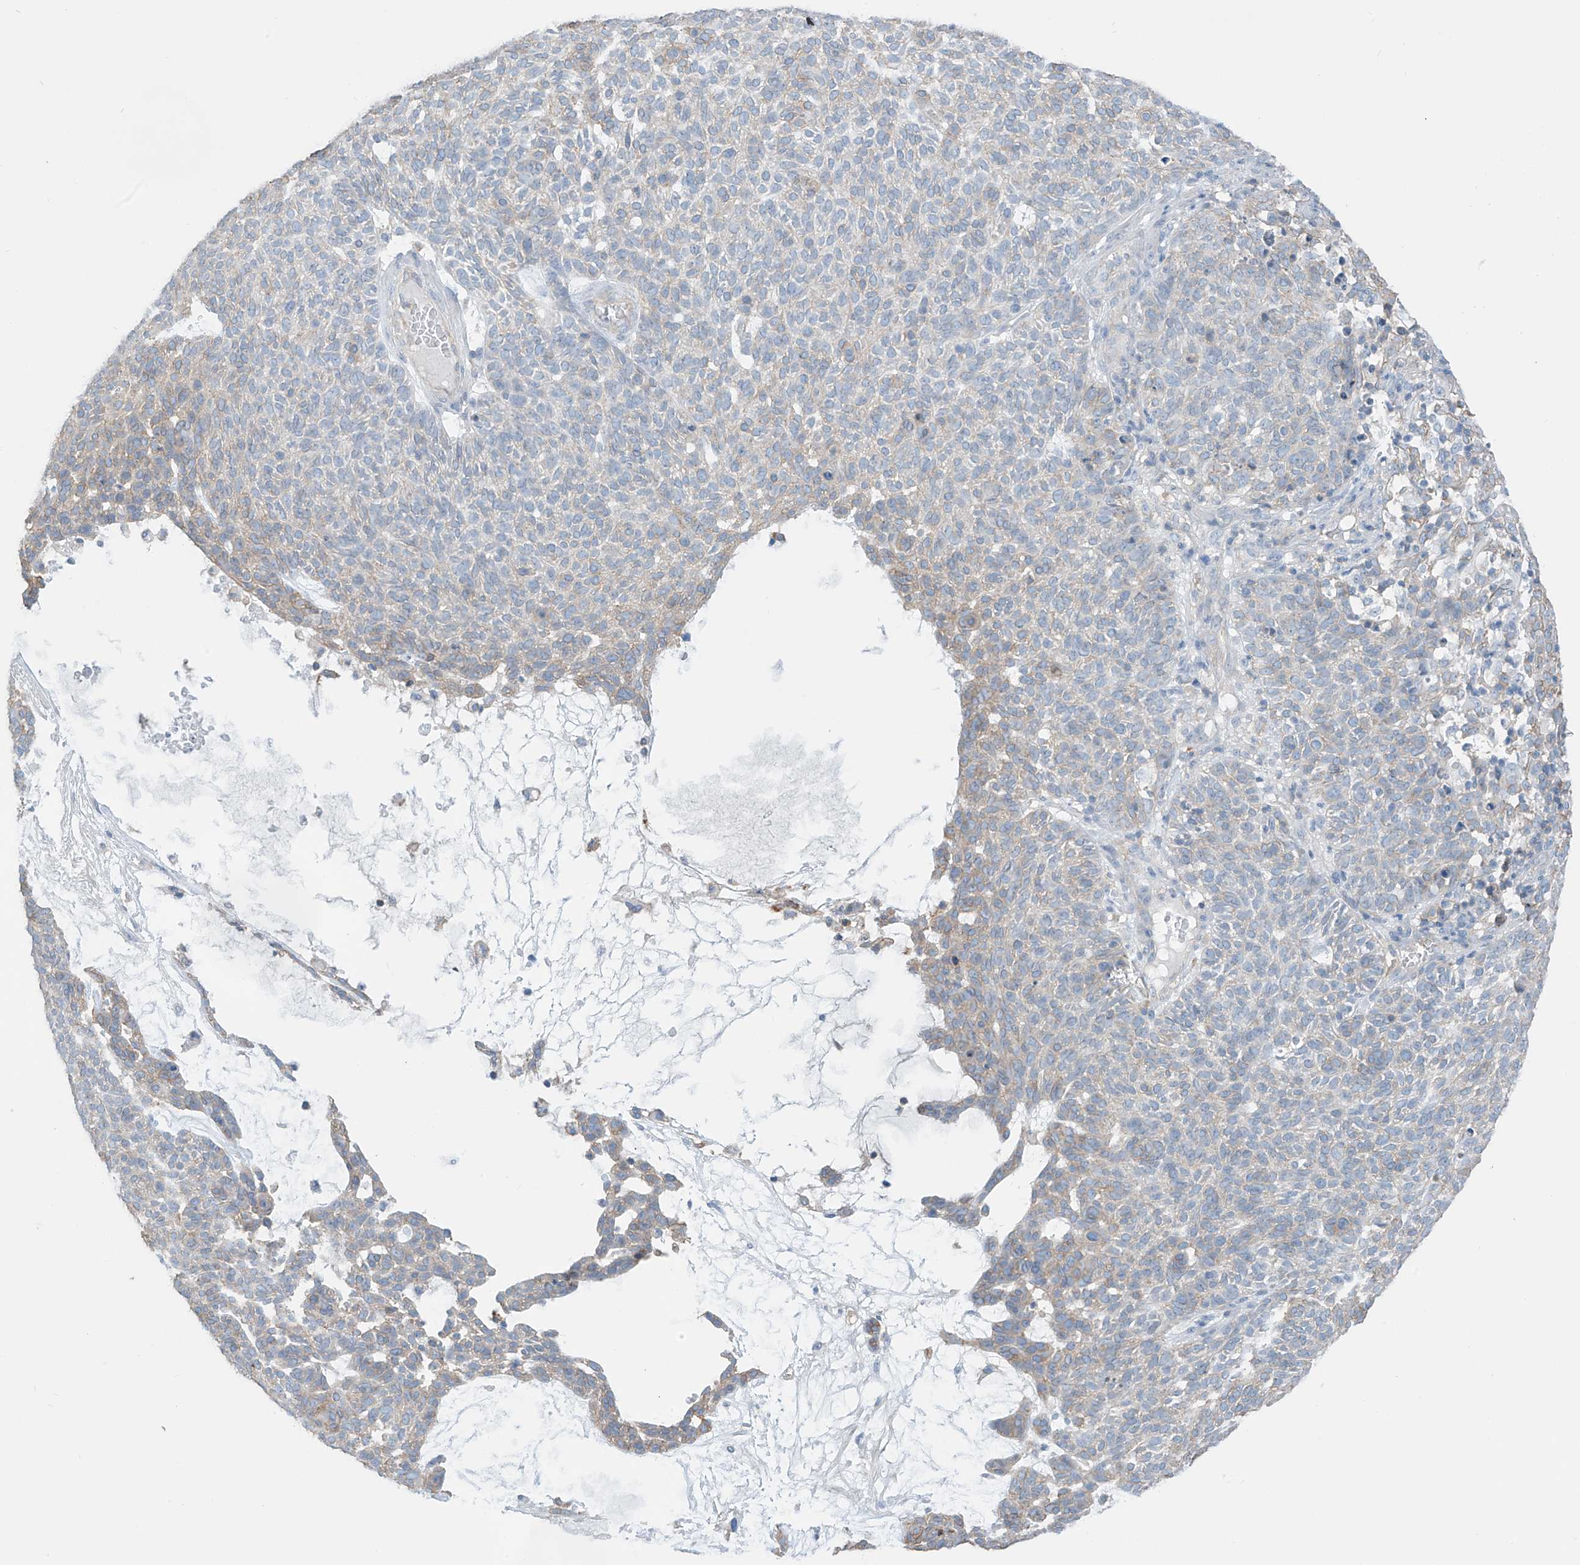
{"staining": {"intensity": "negative", "quantity": "none", "location": "none"}, "tissue": "skin cancer", "cell_type": "Tumor cells", "image_type": "cancer", "snomed": [{"axis": "morphology", "description": "Squamous cell carcinoma, NOS"}, {"axis": "topography", "description": "Skin"}], "caption": "Photomicrograph shows no significant protein staining in tumor cells of skin squamous cell carcinoma.", "gene": "ZNF846", "patient": {"sex": "female", "age": 90}}